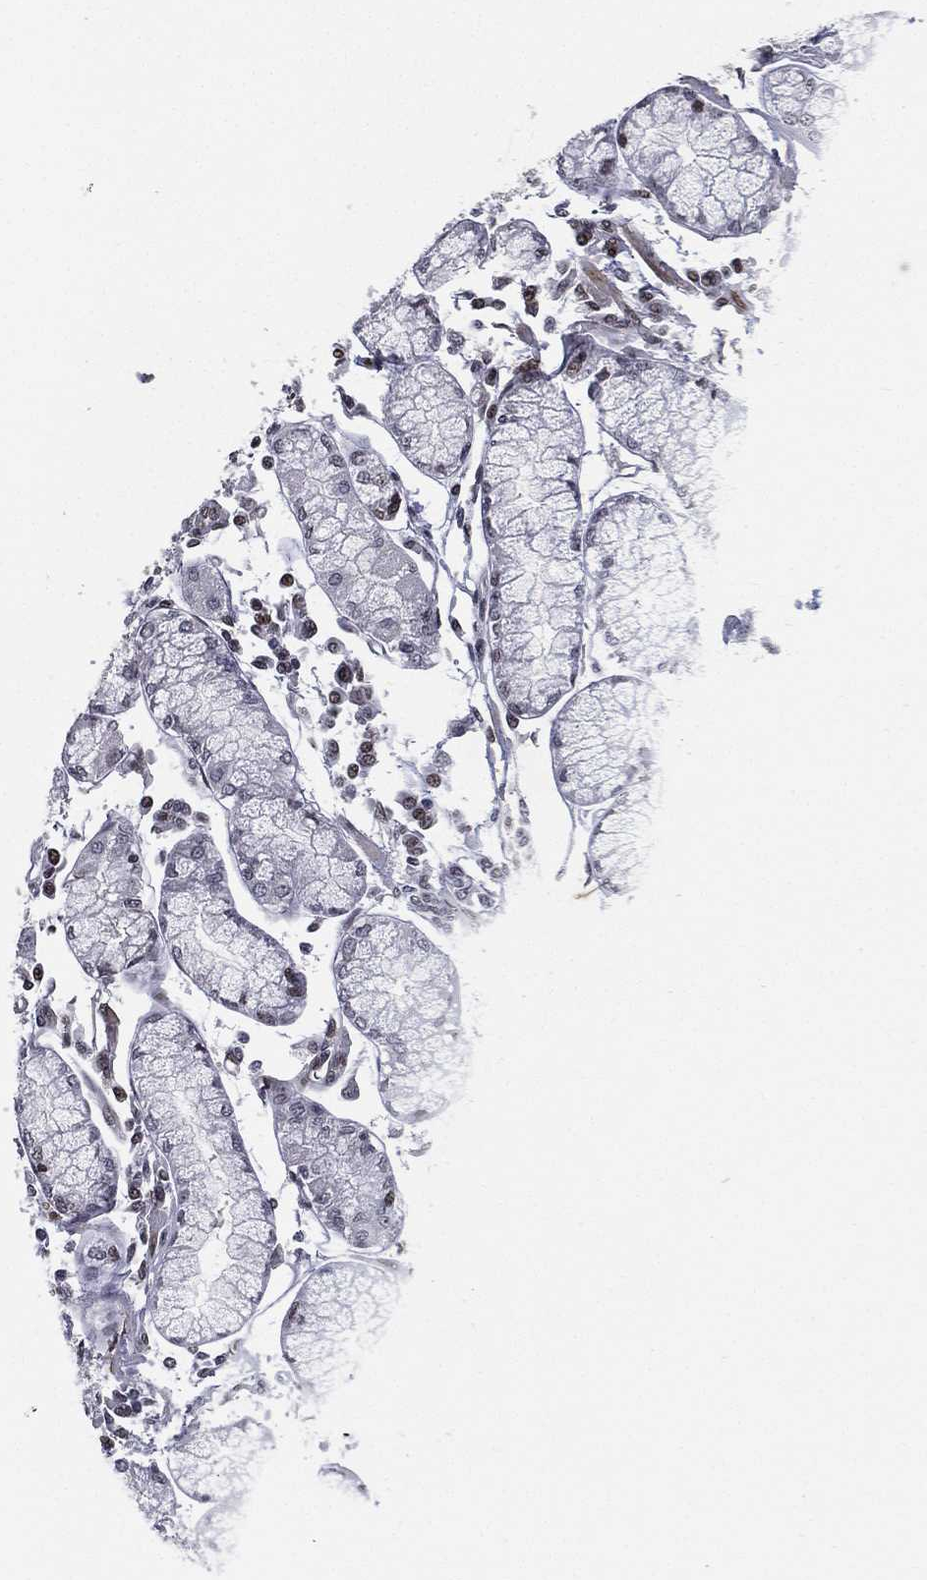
{"staining": {"intensity": "negative", "quantity": "none", "location": "none"}, "tissue": "stomach cancer", "cell_type": "Tumor cells", "image_type": "cancer", "snomed": [{"axis": "morphology", "description": "Adenocarcinoma, NOS"}, {"axis": "topography", "description": "Stomach"}], "caption": "This is an IHC image of stomach cancer. There is no expression in tumor cells.", "gene": "LMNB1", "patient": {"sex": "female", "age": 59}}